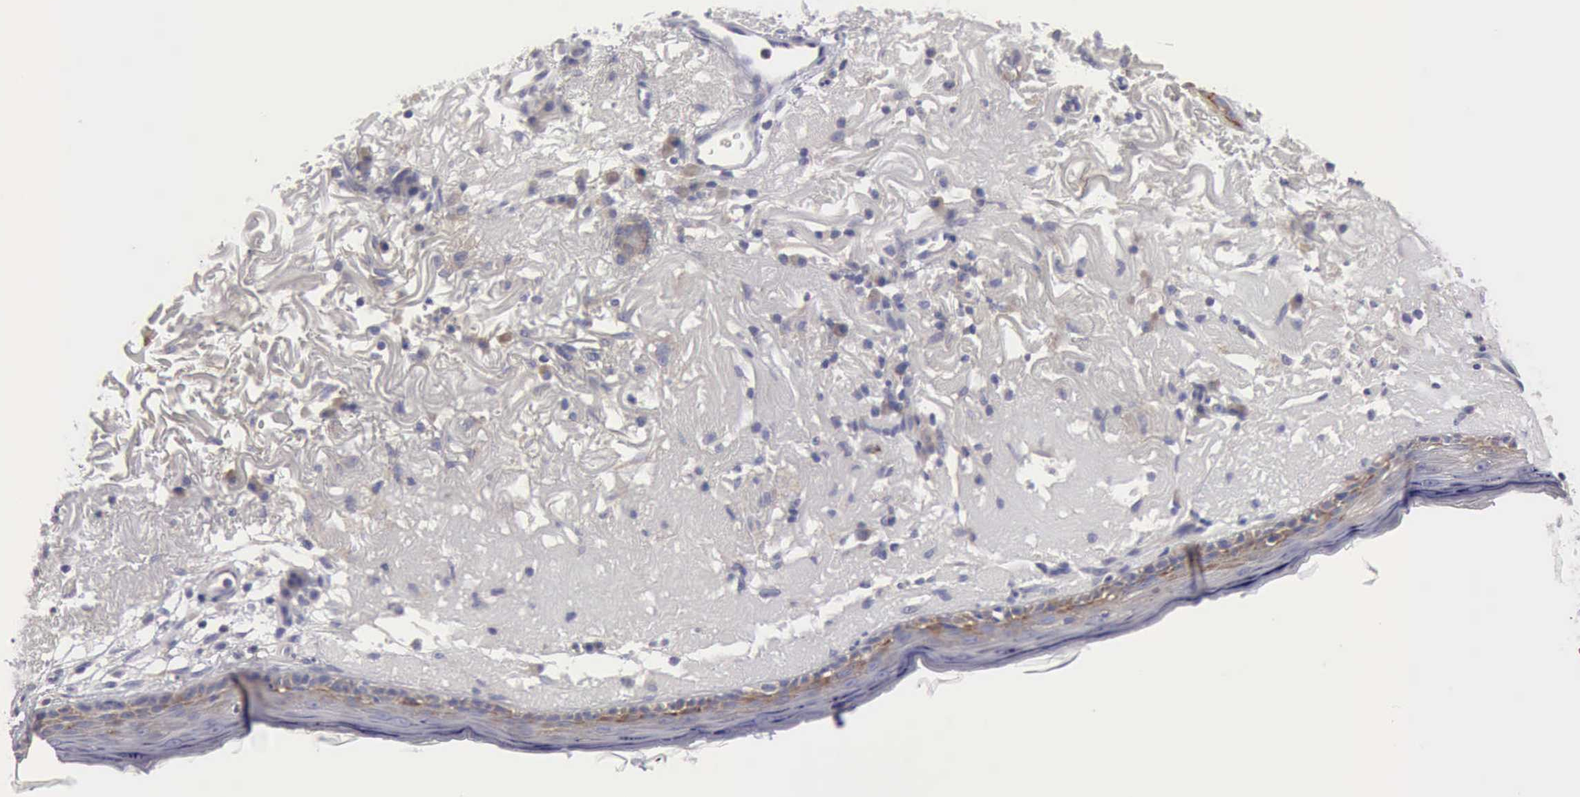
{"staining": {"intensity": "negative", "quantity": "none", "location": "none"}, "tissue": "skin", "cell_type": "Fibroblasts", "image_type": "normal", "snomed": [{"axis": "morphology", "description": "Normal tissue, NOS"}, {"axis": "topography", "description": "Skin"}], "caption": "Photomicrograph shows no significant protein positivity in fibroblasts of benign skin. (DAB (3,3'-diaminobenzidine) IHC visualized using brightfield microscopy, high magnification).", "gene": "TXLNG", "patient": {"sex": "female", "age": 90}}